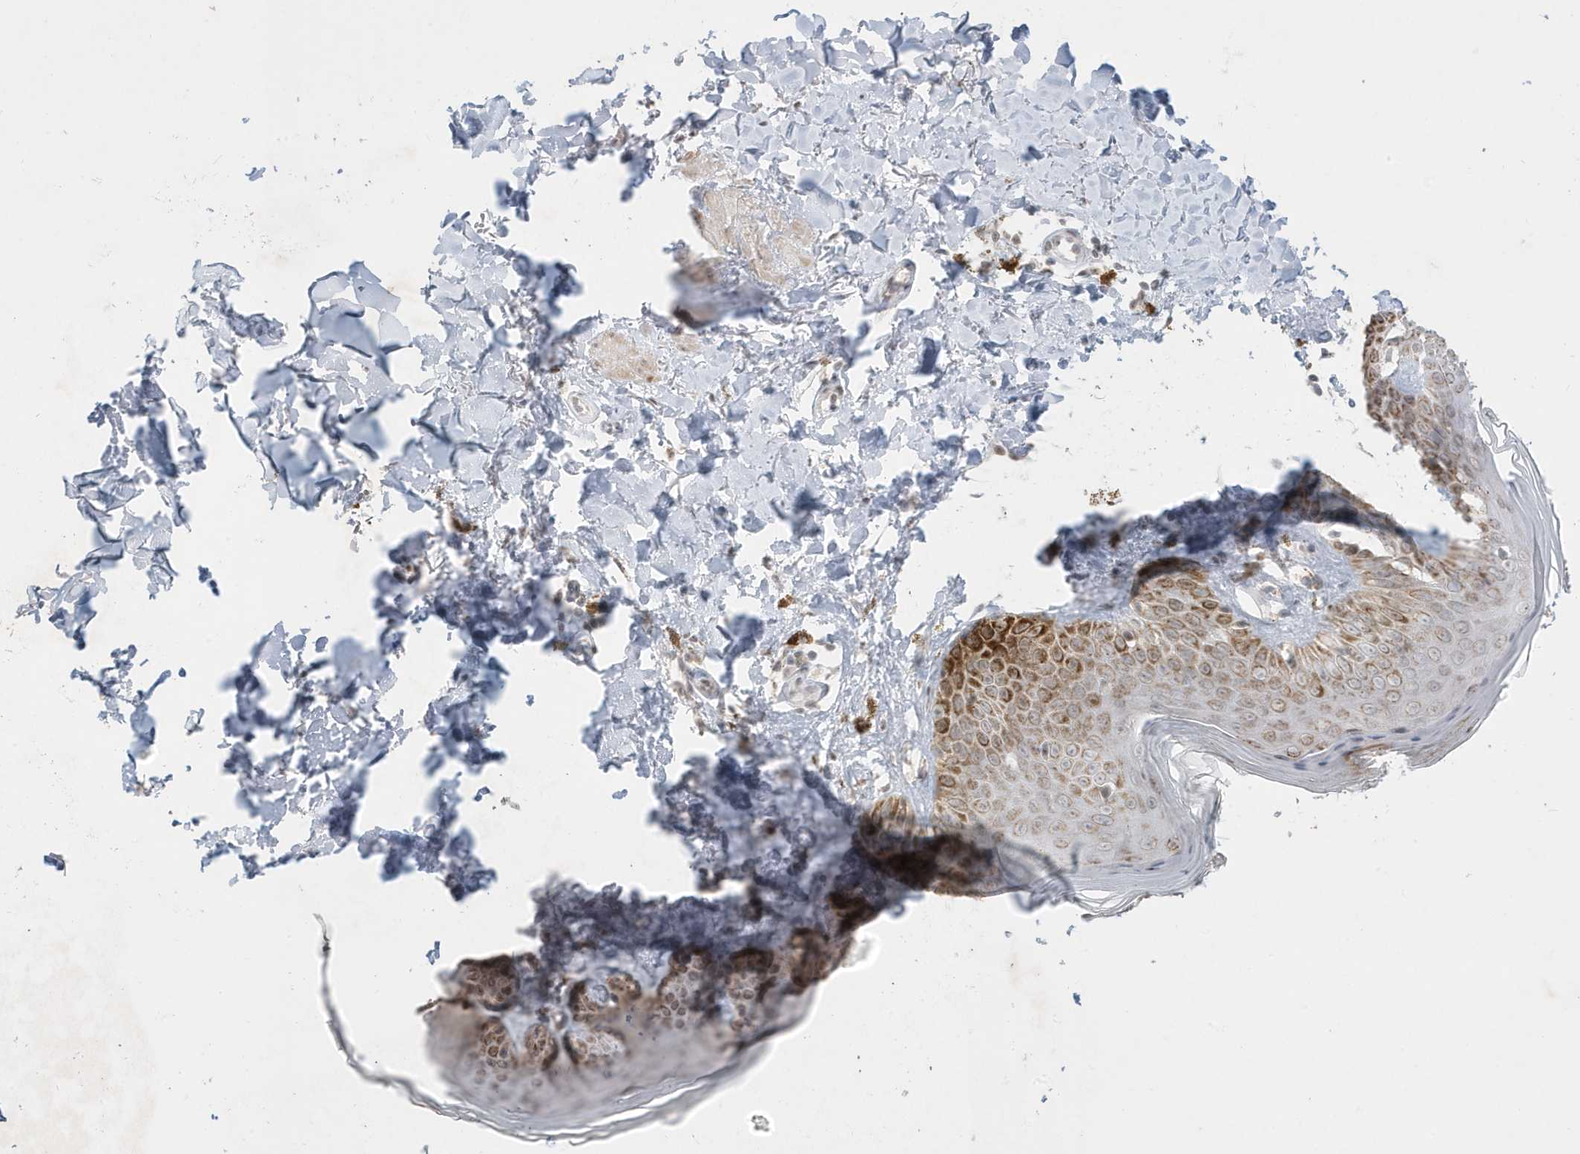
{"staining": {"intensity": "weak", "quantity": ">75%", "location": "cytoplasmic/membranous"}, "tissue": "skin", "cell_type": "Fibroblasts", "image_type": "normal", "snomed": [{"axis": "morphology", "description": "Normal tissue, NOS"}, {"axis": "topography", "description": "Skin"}], "caption": "Protein expression analysis of unremarkable skin shows weak cytoplasmic/membranous staining in about >75% of fibroblasts. (Stains: DAB (3,3'-diaminobenzidine) in brown, nuclei in blue, Microscopy: brightfield microscopy at high magnification).", "gene": "FNDC1", "patient": {"sex": "female", "age": 64}}